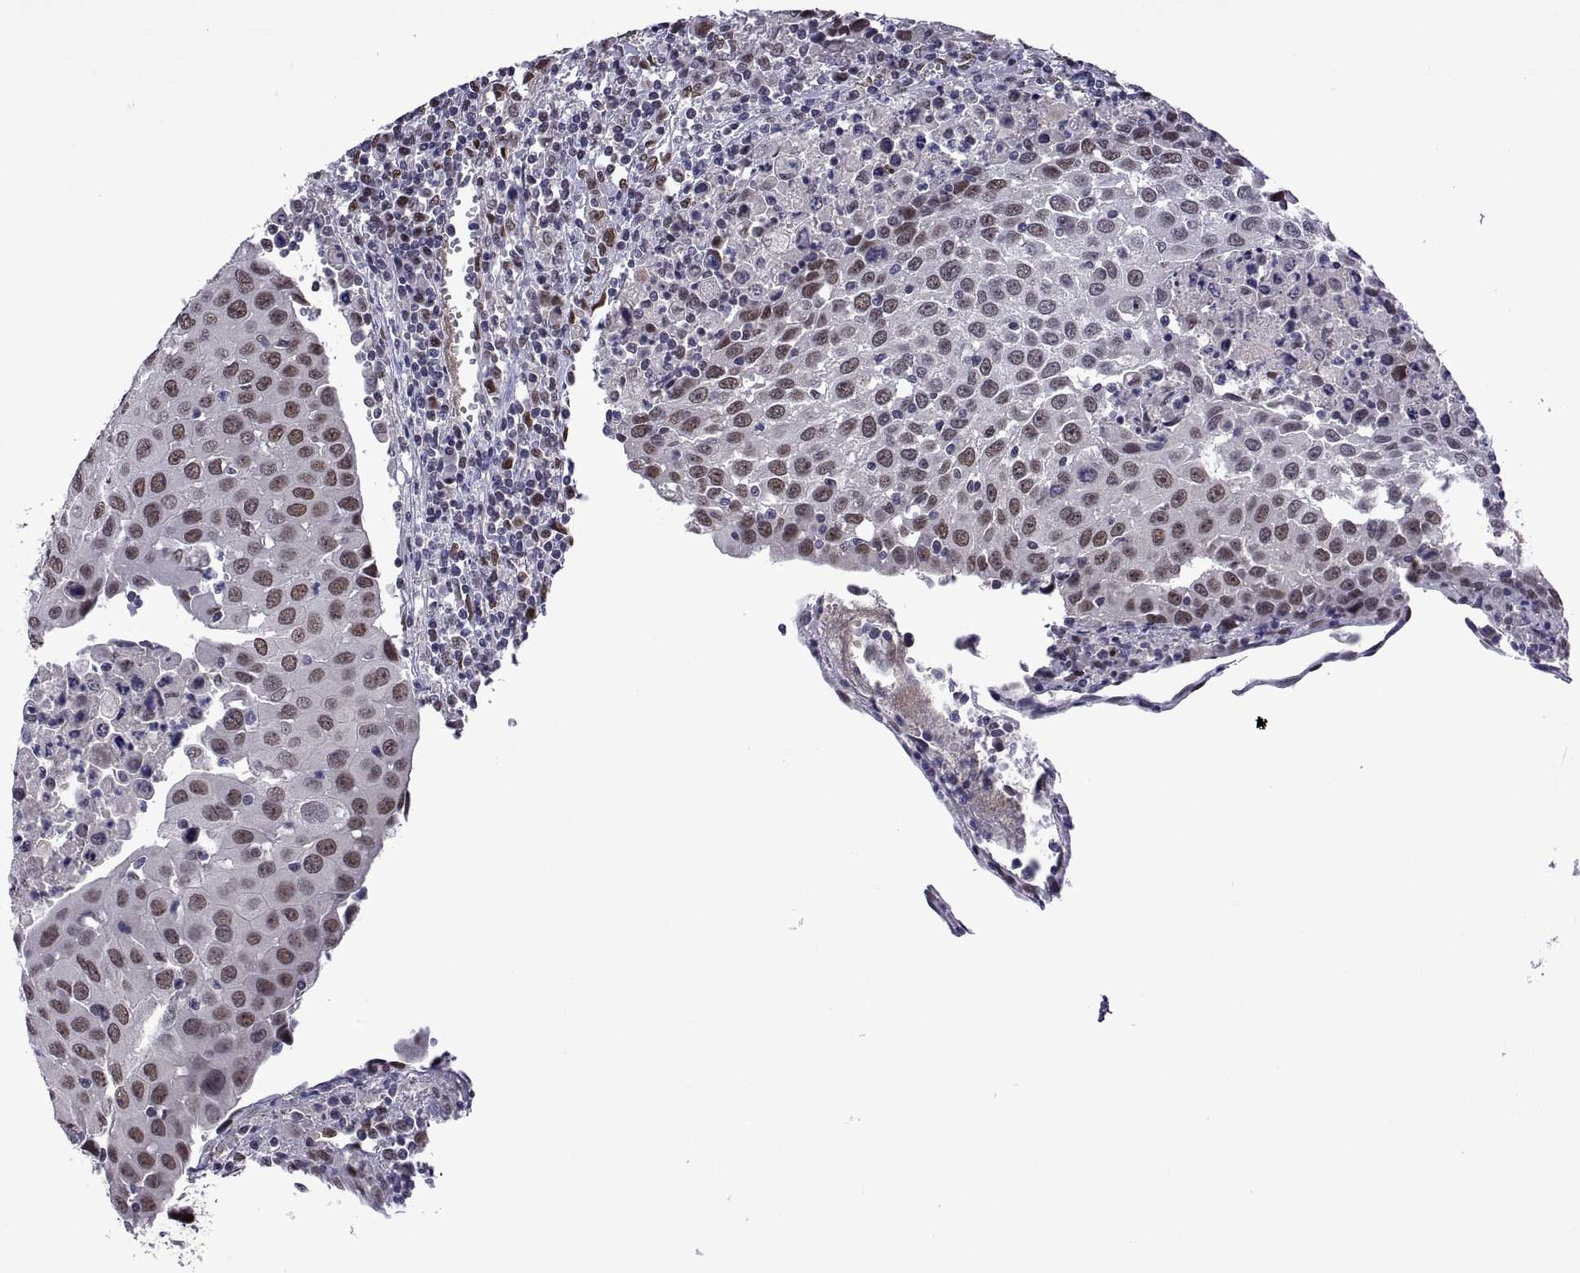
{"staining": {"intensity": "moderate", "quantity": "25%-75%", "location": "nuclear"}, "tissue": "urothelial cancer", "cell_type": "Tumor cells", "image_type": "cancer", "snomed": [{"axis": "morphology", "description": "Urothelial carcinoma, High grade"}, {"axis": "topography", "description": "Urinary bladder"}], "caption": "Protein analysis of urothelial carcinoma (high-grade) tissue displays moderate nuclear staining in approximately 25%-75% of tumor cells. (IHC, brightfield microscopy, high magnification).", "gene": "NR4A1", "patient": {"sex": "female", "age": 85}}